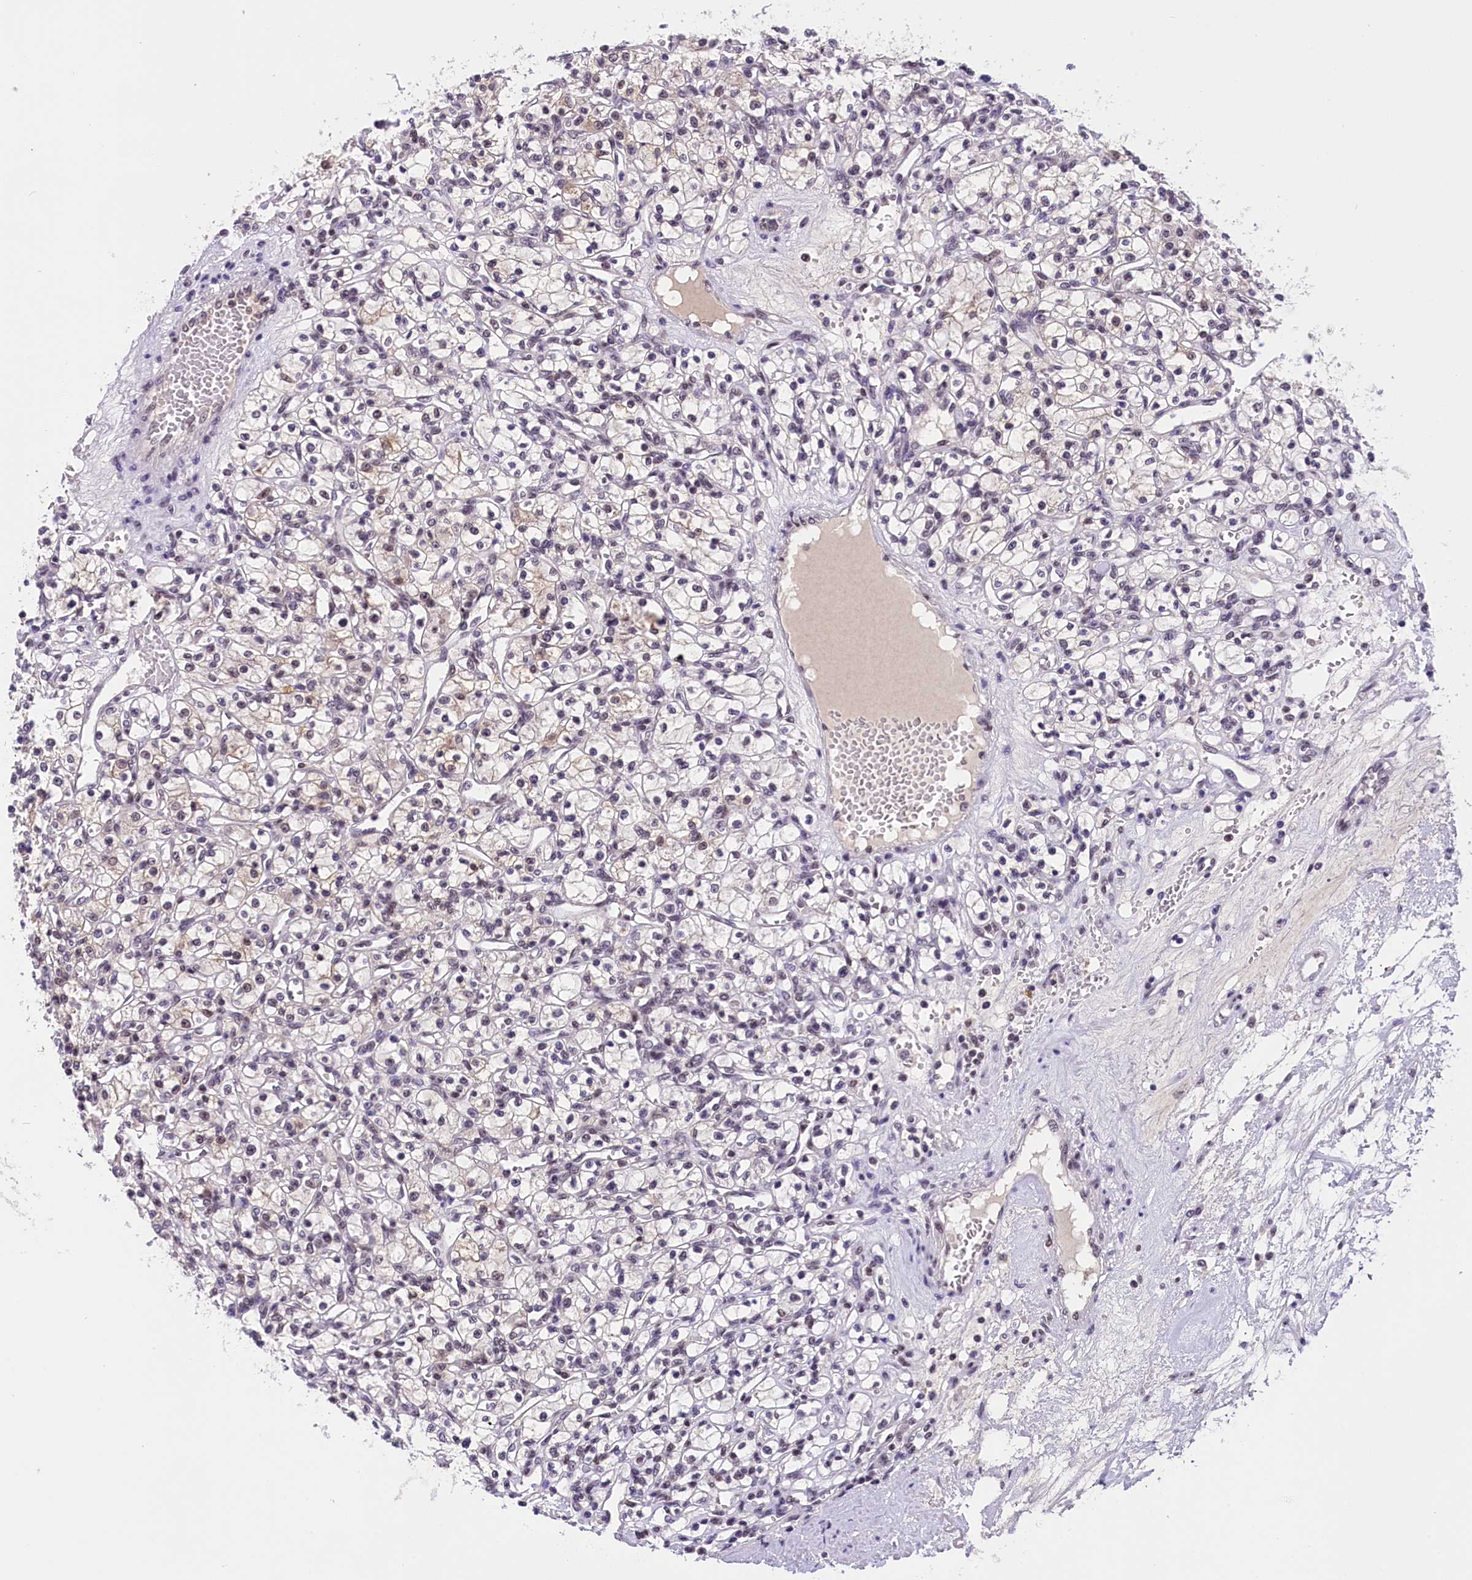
{"staining": {"intensity": "negative", "quantity": "none", "location": "none"}, "tissue": "renal cancer", "cell_type": "Tumor cells", "image_type": "cancer", "snomed": [{"axis": "morphology", "description": "Adenocarcinoma, NOS"}, {"axis": "topography", "description": "Kidney"}], "caption": "This is an immunohistochemistry (IHC) histopathology image of human renal cancer. There is no positivity in tumor cells.", "gene": "ZC3H4", "patient": {"sex": "female", "age": 59}}